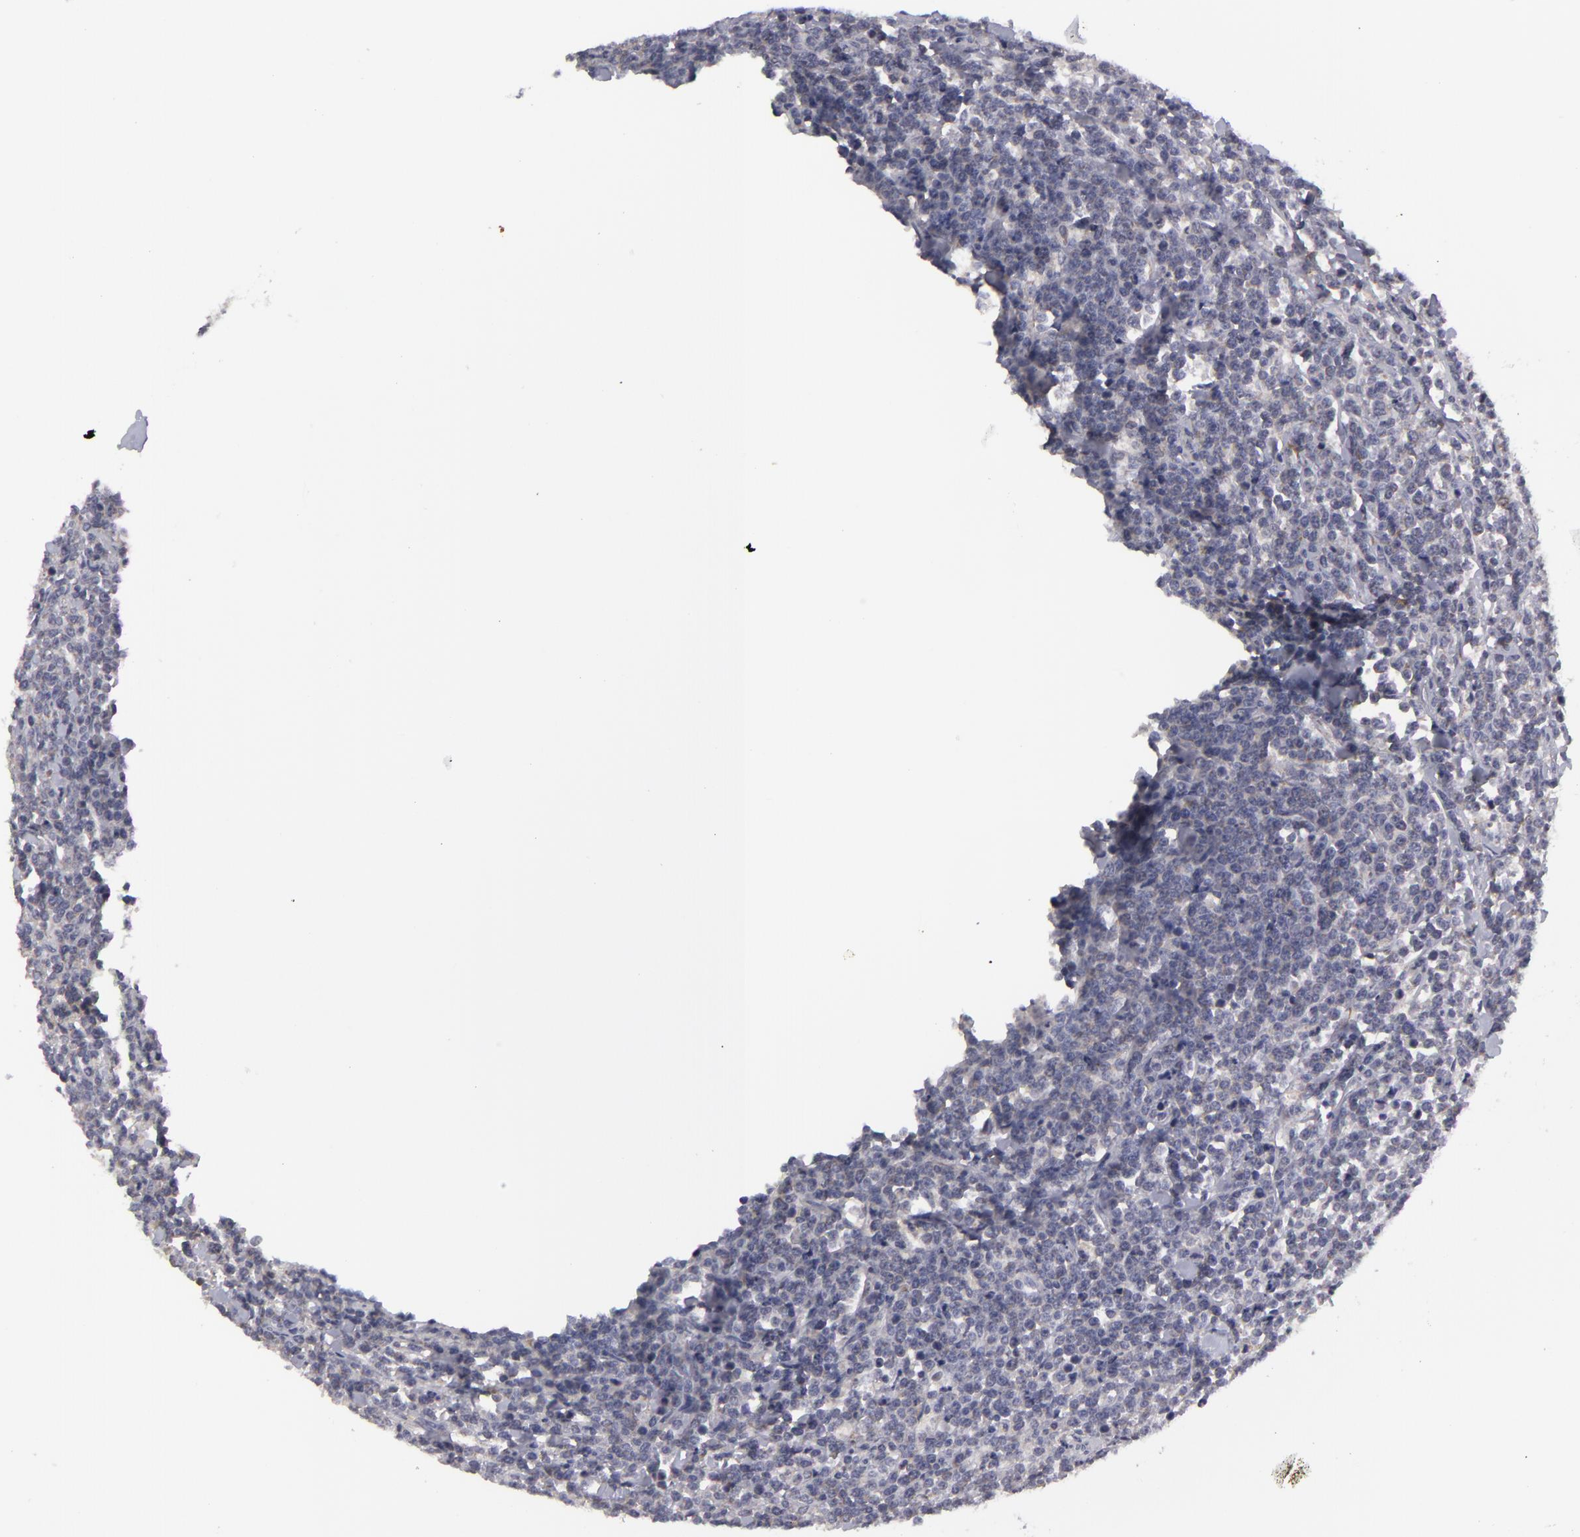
{"staining": {"intensity": "negative", "quantity": "none", "location": "none"}, "tissue": "lymphoma", "cell_type": "Tumor cells", "image_type": "cancer", "snomed": [{"axis": "morphology", "description": "Malignant lymphoma, non-Hodgkin's type, High grade"}, {"axis": "topography", "description": "Small intestine"}, {"axis": "topography", "description": "Colon"}], "caption": "DAB immunohistochemical staining of lymphoma demonstrates no significant staining in tumor cells.", "gene": "ATP2B3", "patient": {"sex": "male", "age": 8}}